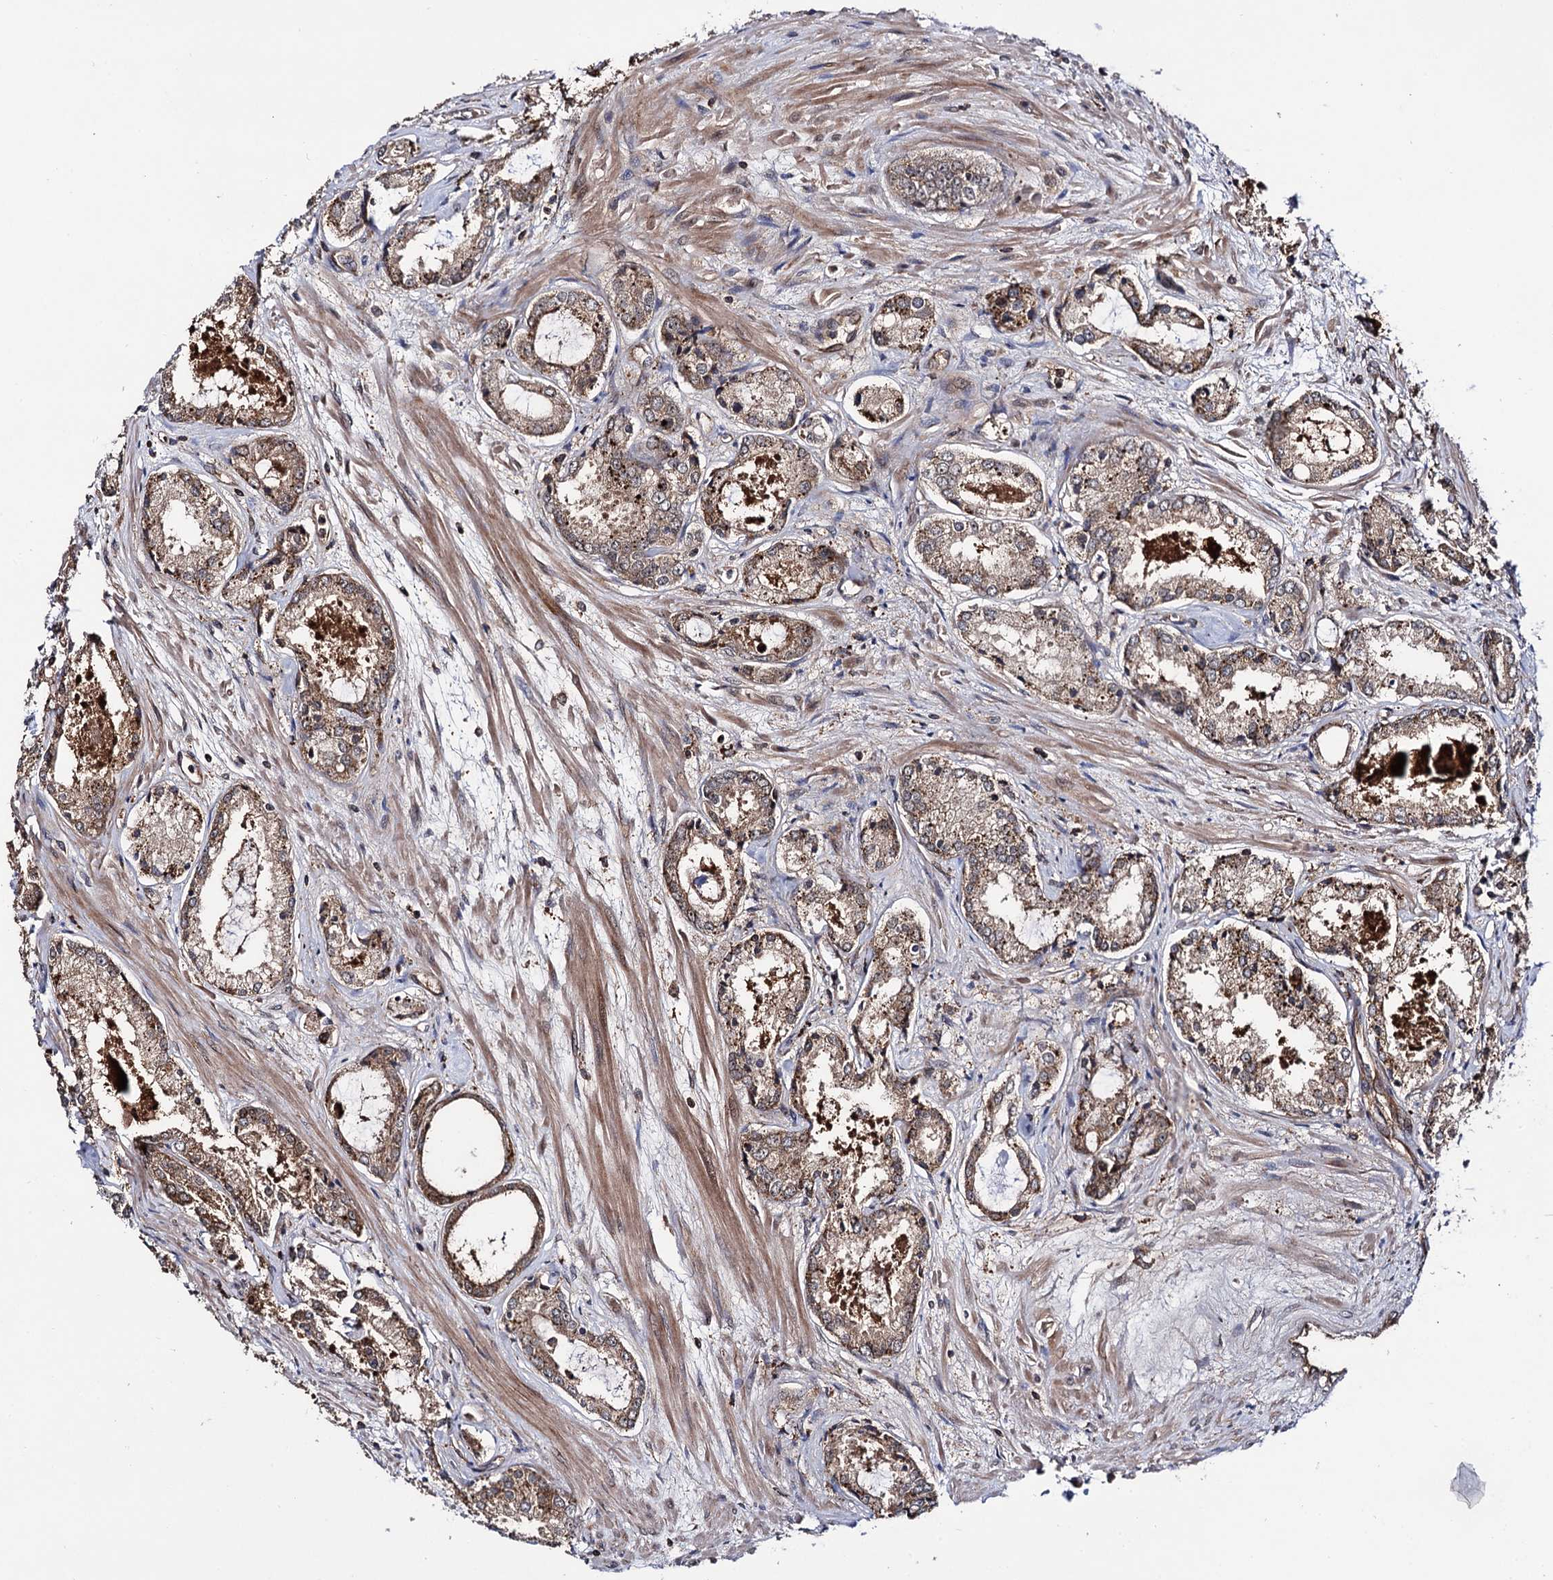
{"staining": {"intensity": "moderate", "quantity": ">75%", "location": "cytoplasmic/membranous"}, "tissue": "prostate cancer", "cell_type": "Tumor cells", "image_type": "cancer", "snomed": [{"axis": "morphology", "description": "Adenocarcinoma, Low grade"}, {"axis": "topography", "description": "Prostate"}], "caption": "Immunohistochemistry (IHC) histopathology image of low-grade adenocarcinoma (prostate) stained for a protein (brown), which exhibits medium levels of moderate cytoplasmic/membranous expression in about >75% of tumor cells.", "gene": "MICAL2", "patient": {"sex": "male", "age": 68}}